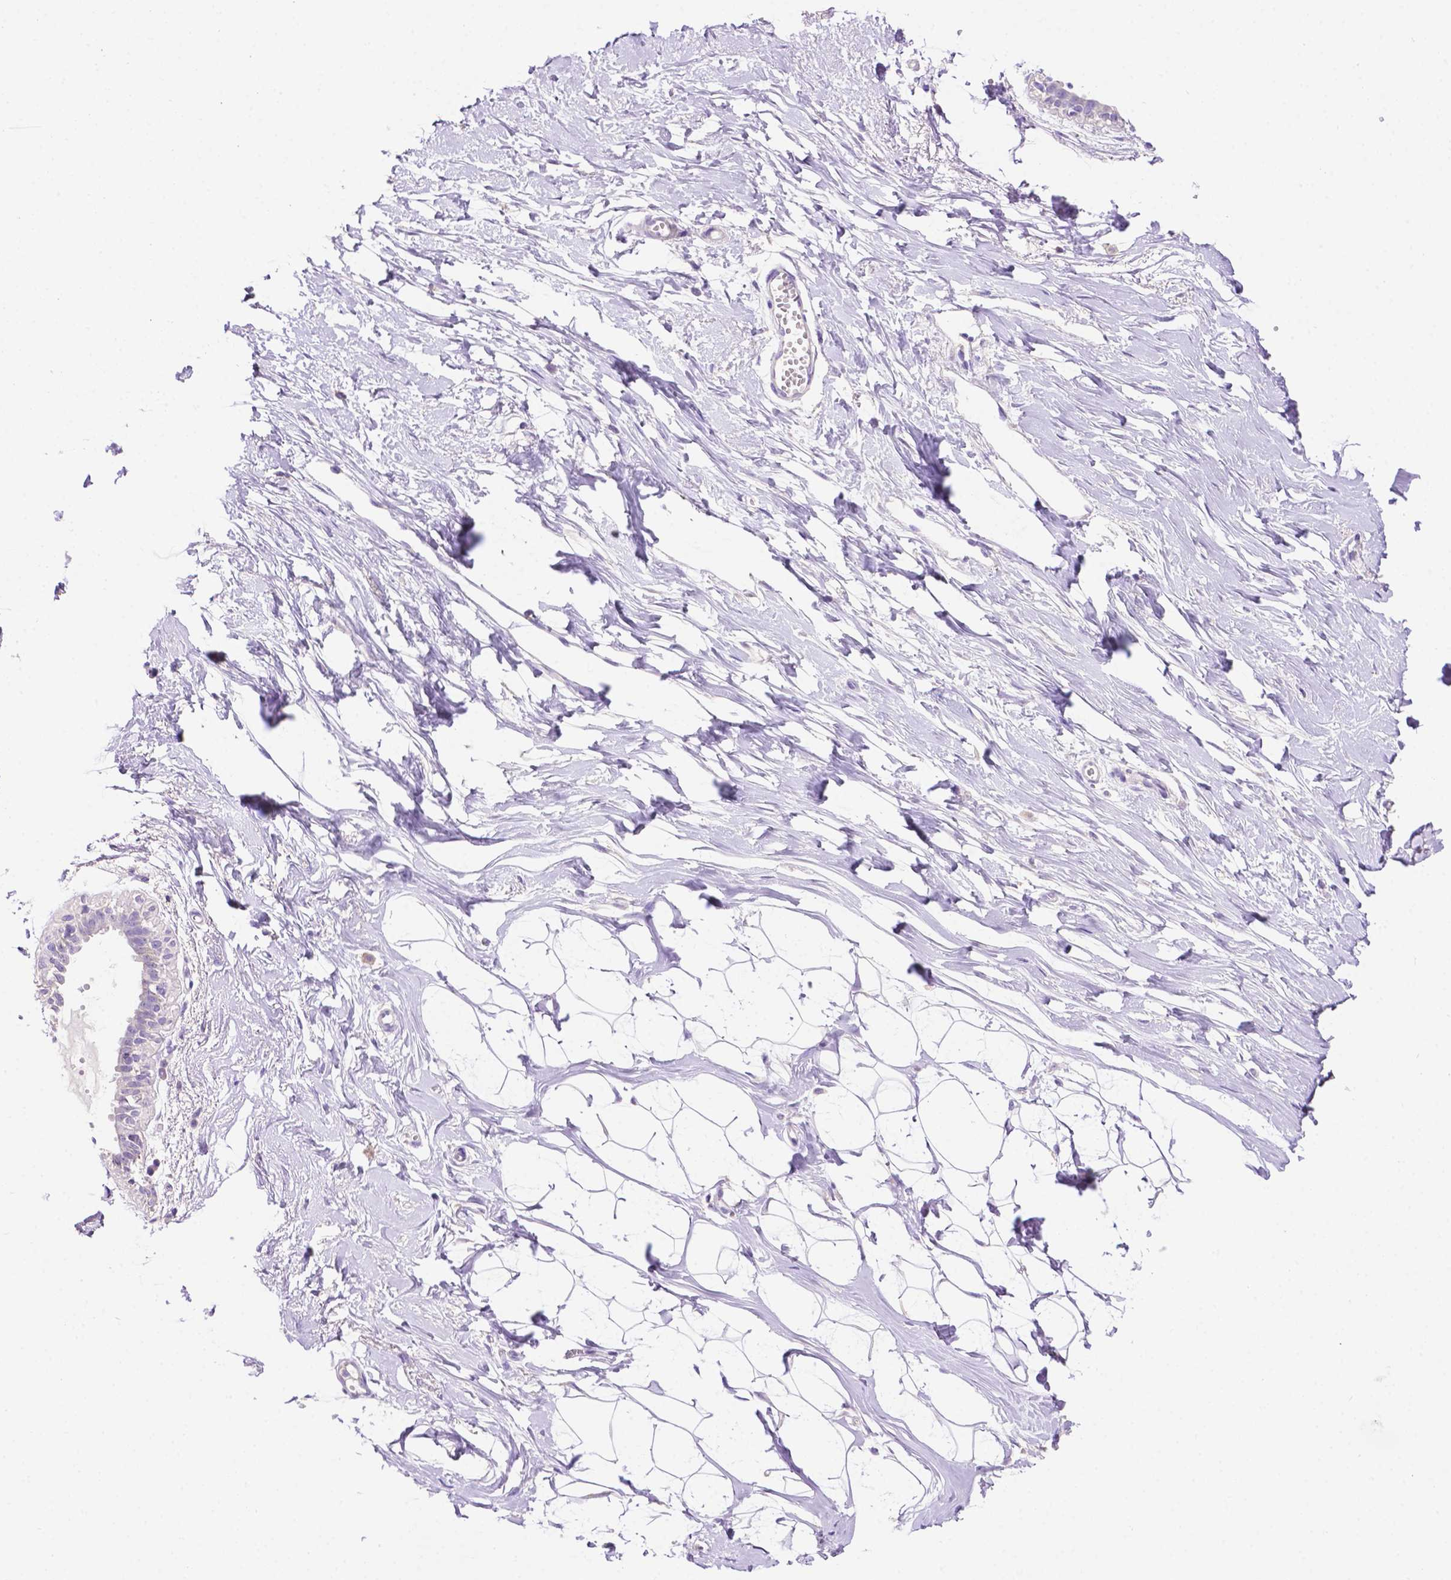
{"staining": {"intensity": "negative", "quantity": "none", "location": "none"}, "tissue": "breast", "cell_type": "Adipocytes", "image_type": "normal", "snomed": [{"axis": "morphology", "description": "Normal tissue, NOS"}, {"axis": "topography", "description": "Breast"}], "caption": "The image displays no staining of adipocytes in unremarkable breast.", "gene": "PHYHIP", "patient": {"sex": "female", "age": 49}}